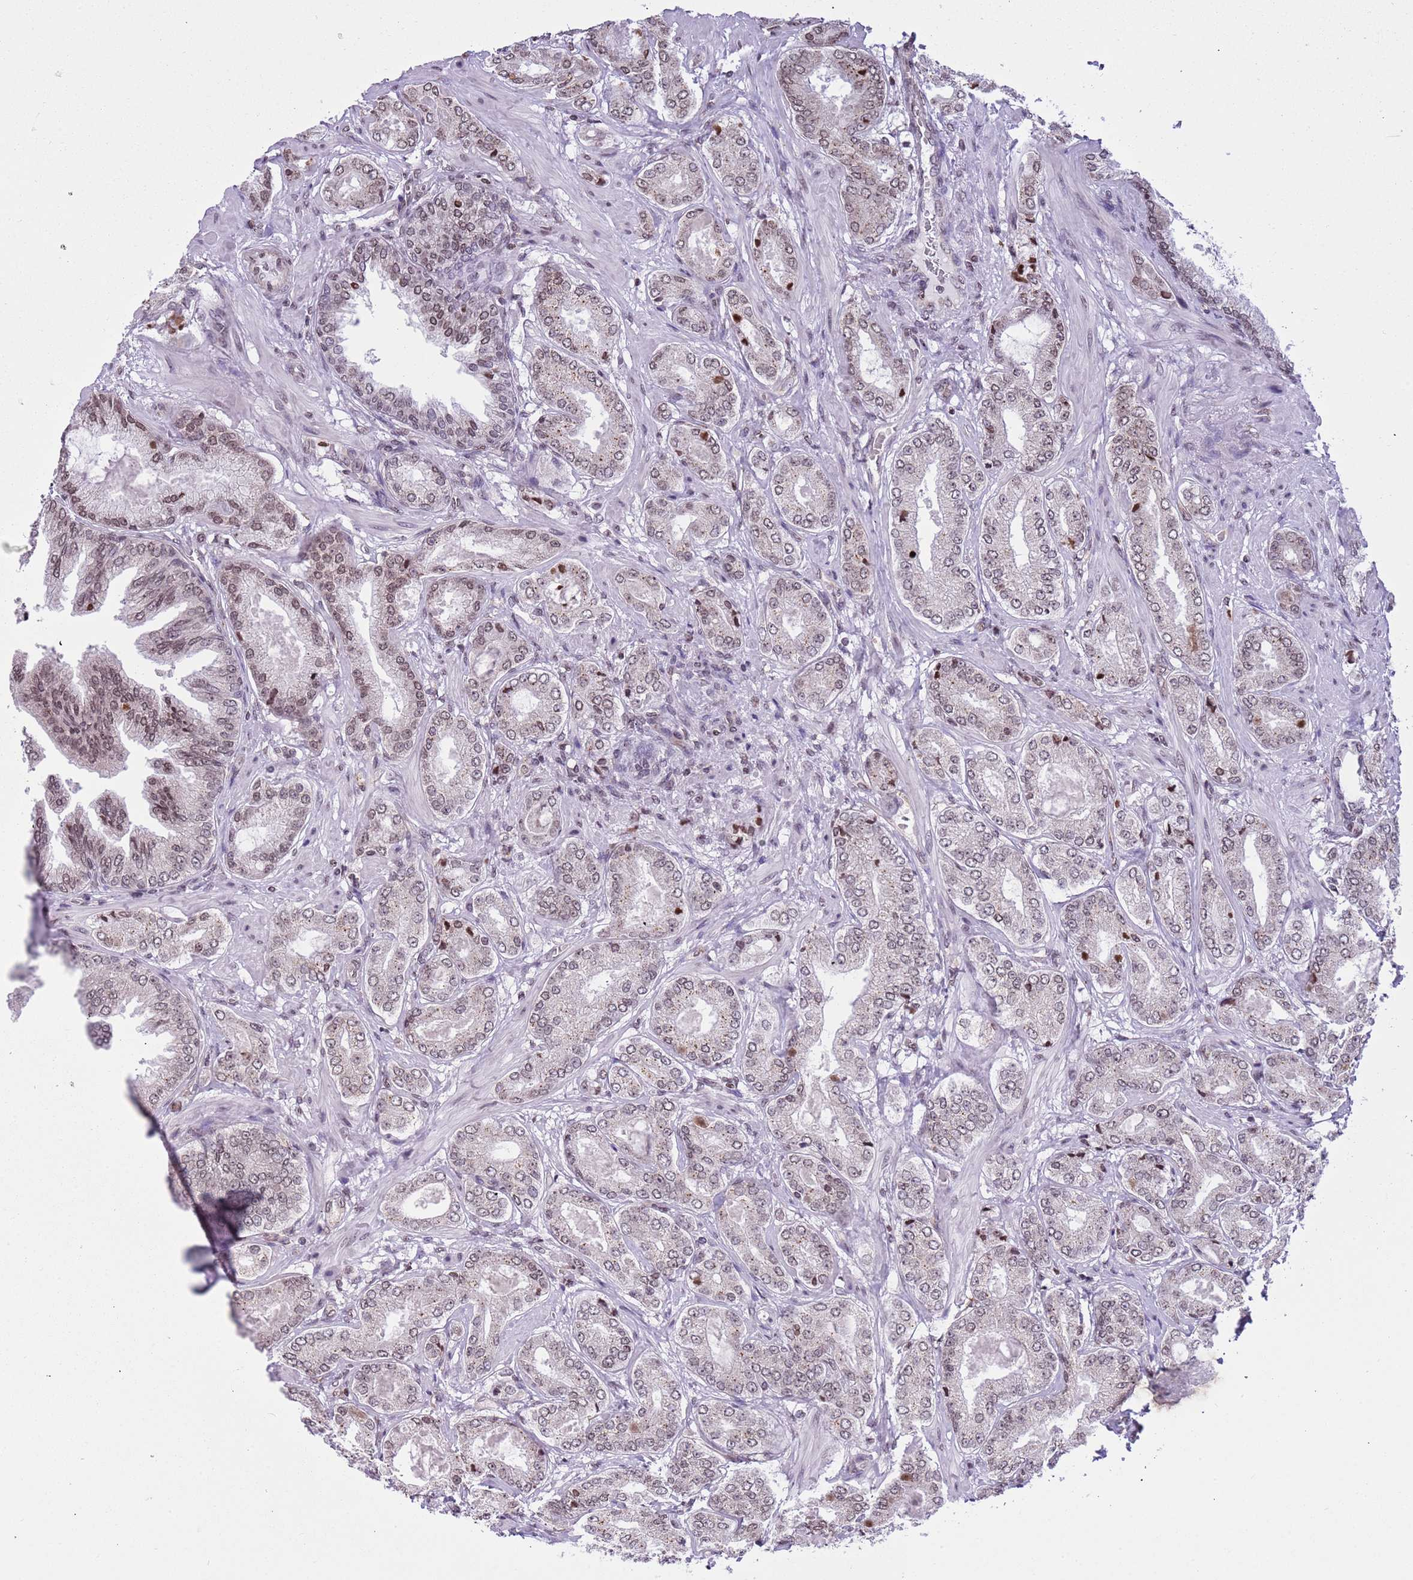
{"staining": {"intensity": "weak", "quantity": ">75%", "location": "nuclear"}, "tissue": "prostate cancer", "cell_type": "Tumor cells", "image_type": "cancer", "snomed": [{"axis": "morphology", "description": "Adenocarcinoma, Low grade"}, {"axis": "topography", "description": "Prostate"}], "caption": "A brown stain shows weak nuclear staining of a protein in human prostate adenocarcinoma (low-grade) tumor cells.", "gene": "NRIP1", "patient": {"sex": "male", "age": 63}}